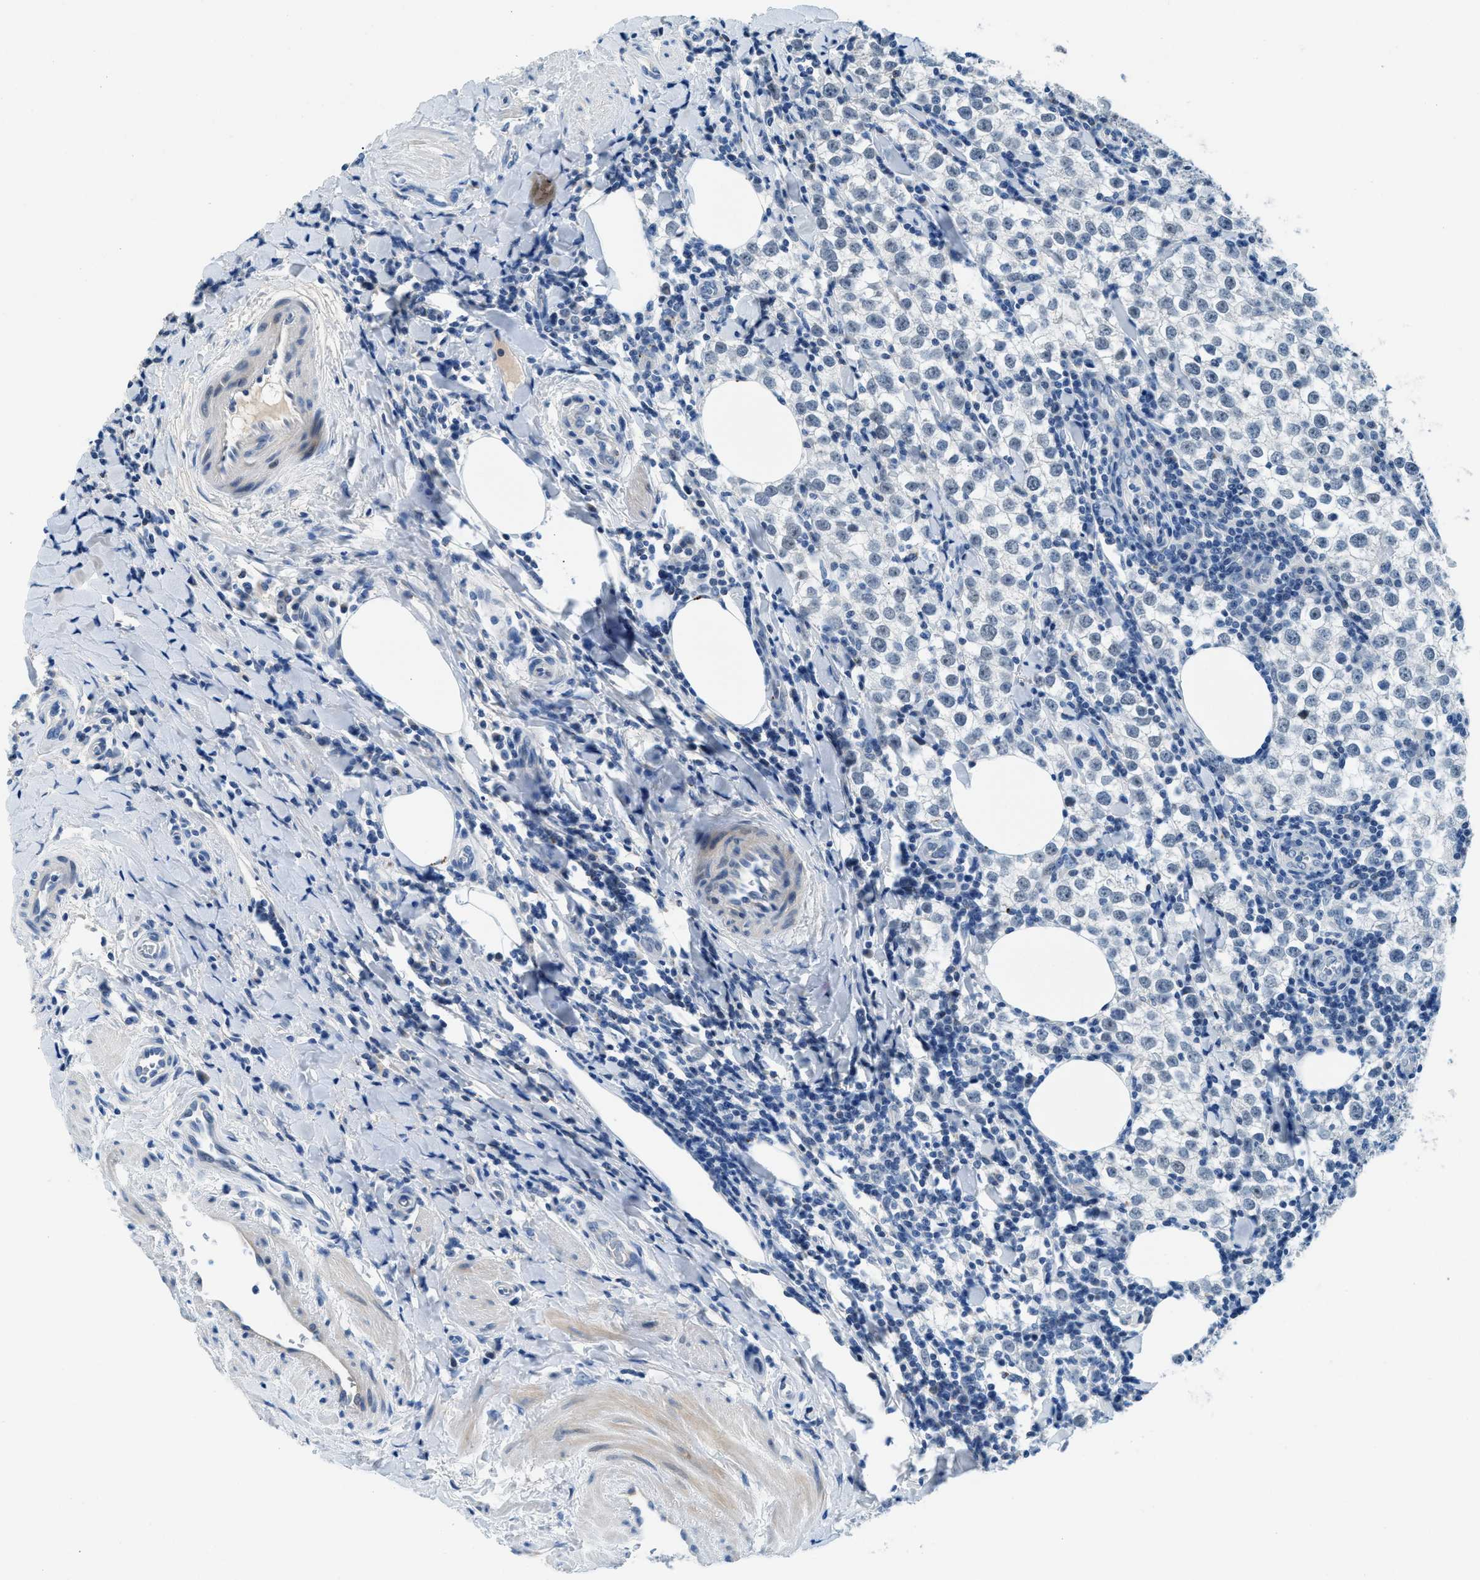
{"staining": {"intensity": "negative", "quantity": "none", "location": "none"}, "tissue": "testis cancer", "cell_type": "Tumor cells", "image_type": "cancer", "snomed": [{"axis": "morphology", "description": "Seminoma, NOS"}, {"axis": "morphology", "description": "Carcinoma, Embryonal, NOS"}, {"axis": "topography", "description": "Testis"}], "caption": "An image of testis seminoma stained for a protein exhibits no brown staining in tumor cells.", "gene": "TSPAN3", "patient": {"sex": "male", "age": 36}}